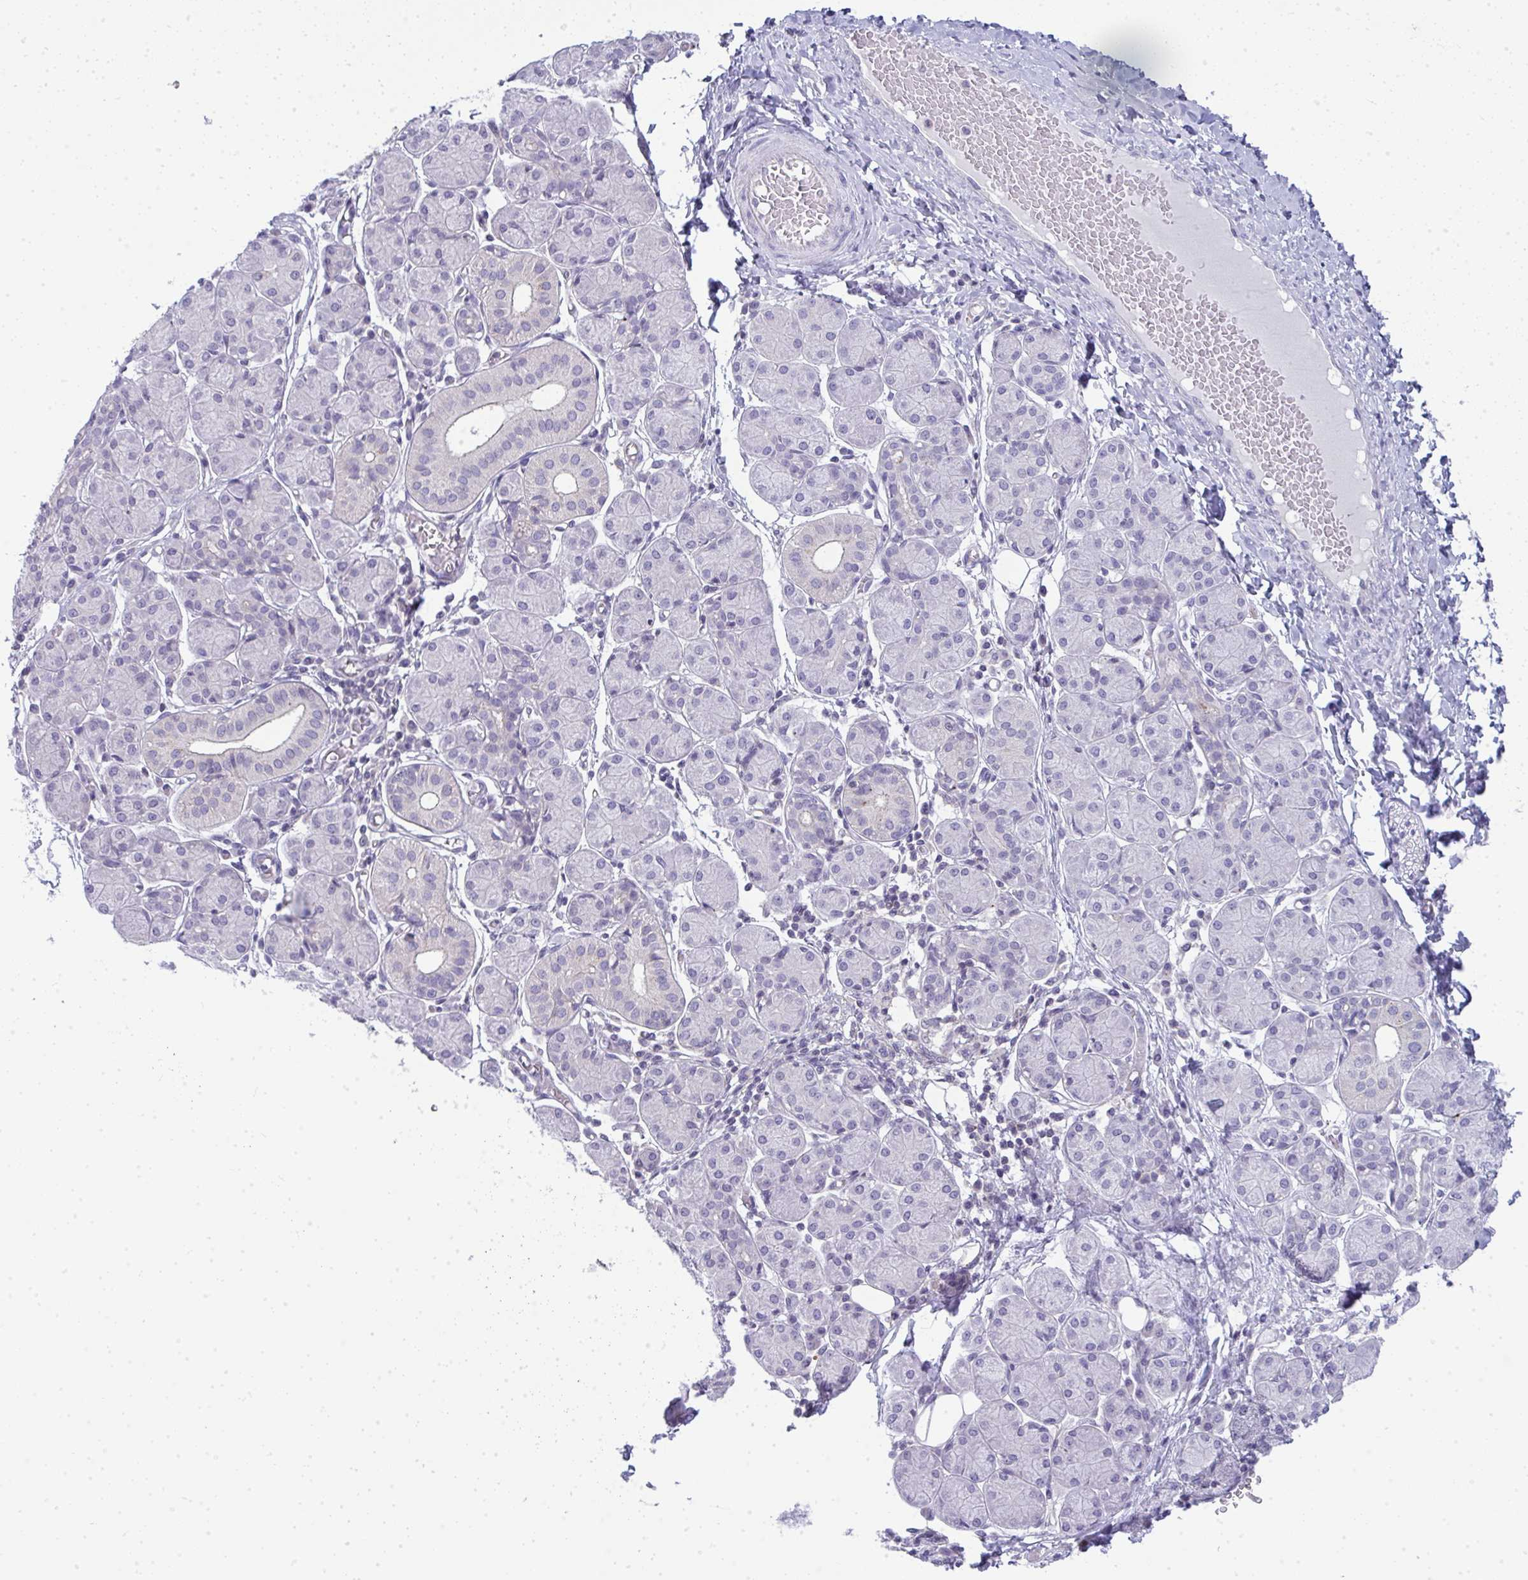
{"staining": {"intensity": "negative", "quantity": "none", "location": "none"}, "tissue": "salivary gland", "cell_type": "Glandular cells", "image_type": "normal", "snomed": [{"axis": "morphology", "description": "Normal tissue, NOS"}, {"axis": "morphology", "description": "Inflammation, NOS"}, {"axis": "topography", "description": "Lymph node"}, {"axis": "topography", "description": "Salivary gland"}], "caption": "This is an immunohistochemistry micrograph of unremarkable human salivary gland. There is no positivity in glandular cells.", "gene": "VPS4B", "patient": {"sex": "male", "age": 3}}